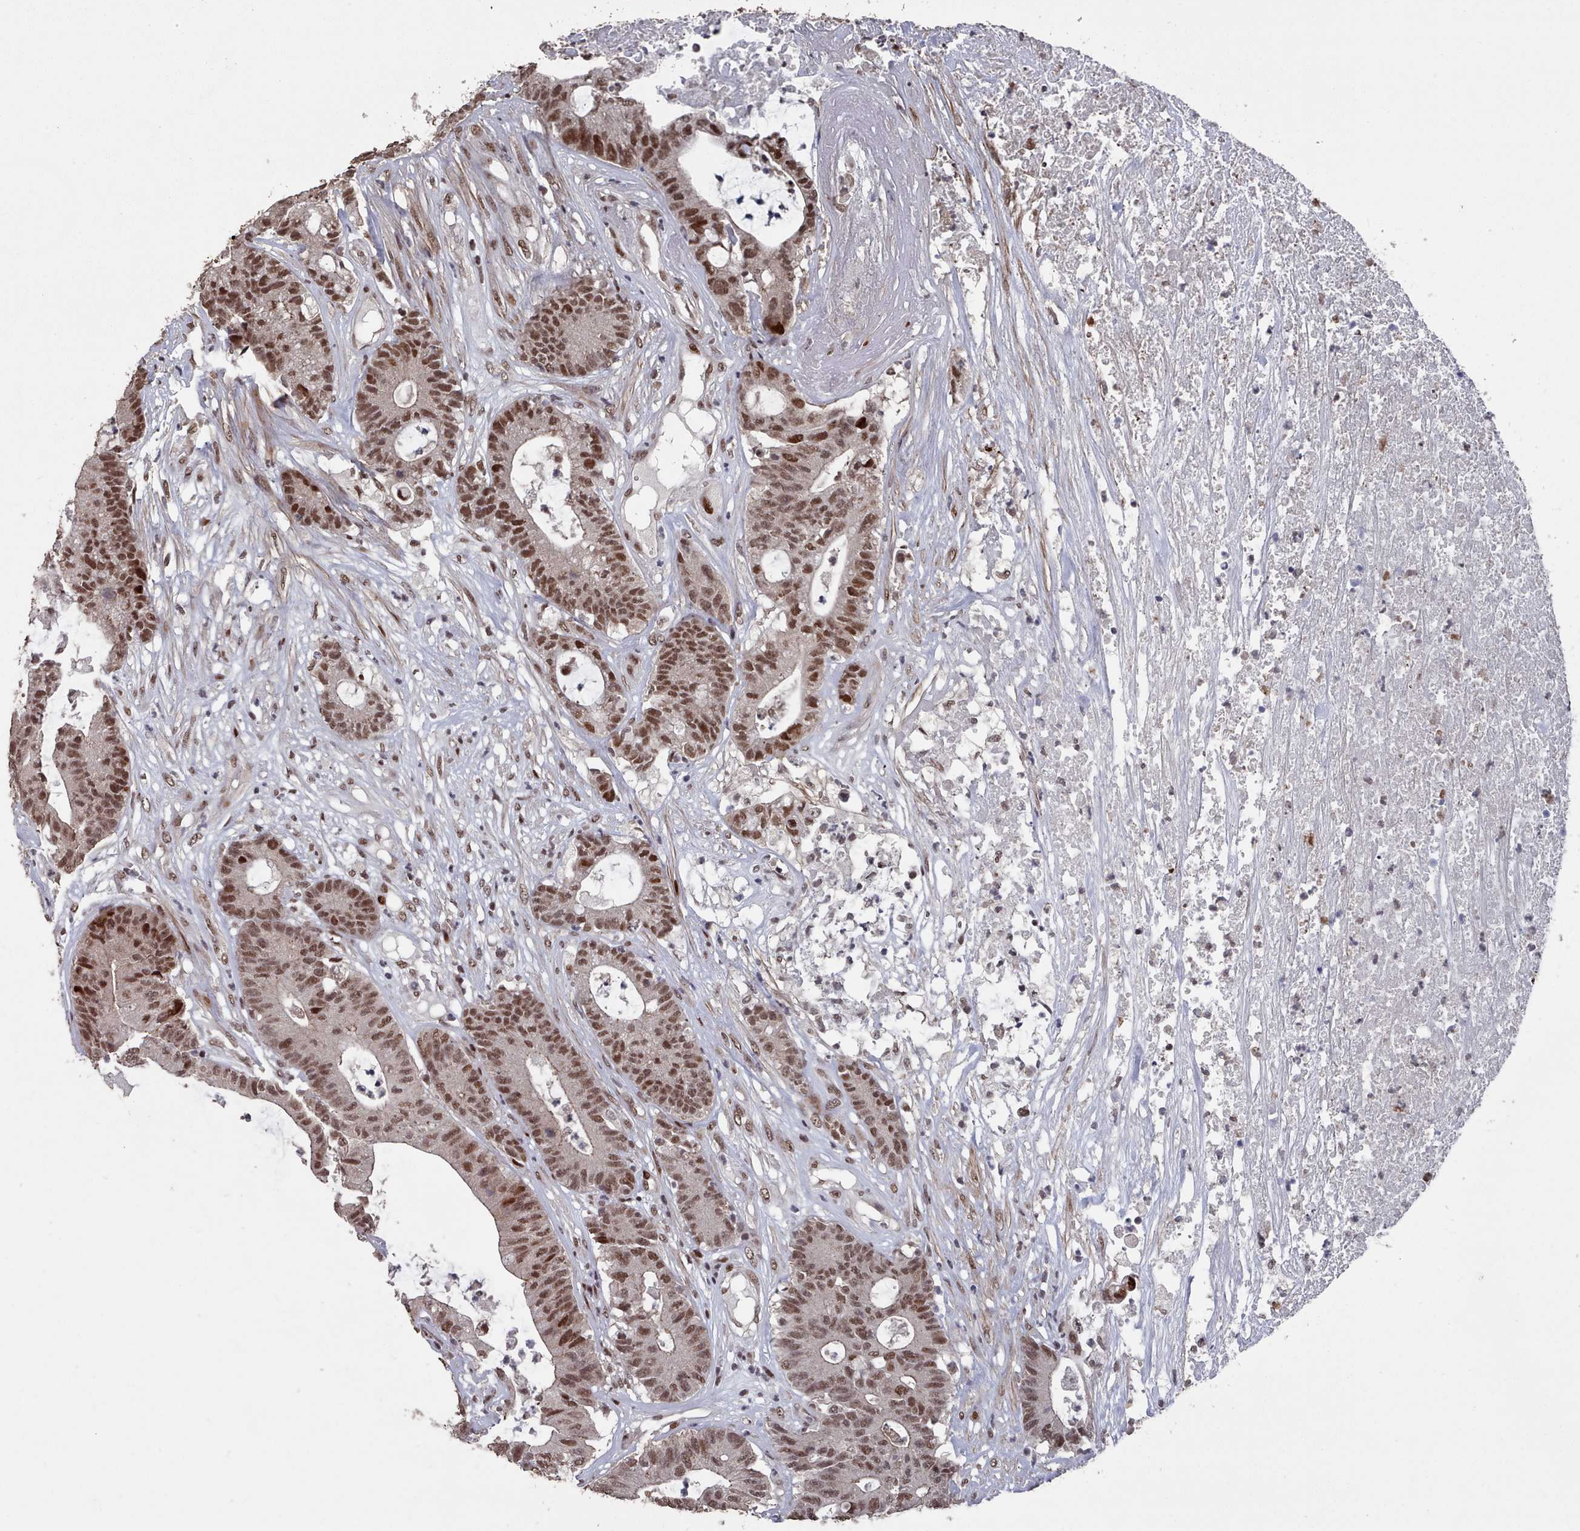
{"staining": {"intensity": "strong", "quantity": ">75%", "location": "nuclear"}, "tissue": "colorectal cancer", "cell_type": "Tumor cells", "image_type": "cancer", "snomed": [{"axis": "morphology", "description": "Adenocarcinoma, NOS"}, {"axis": "topography", "description": "Colon"}], "caption": "Immunohistochemistry (IHC) micrograph of neoplastic tissue: adenocarcinoma (colorectal) stained using IHC demonstrates high levels of strong protein expression localized specifically in the nuclear of tumor cells, appearing as a nuclear brown color.", "gene": "PNRC2", "patient": {"sex": "female", "age": 84}}